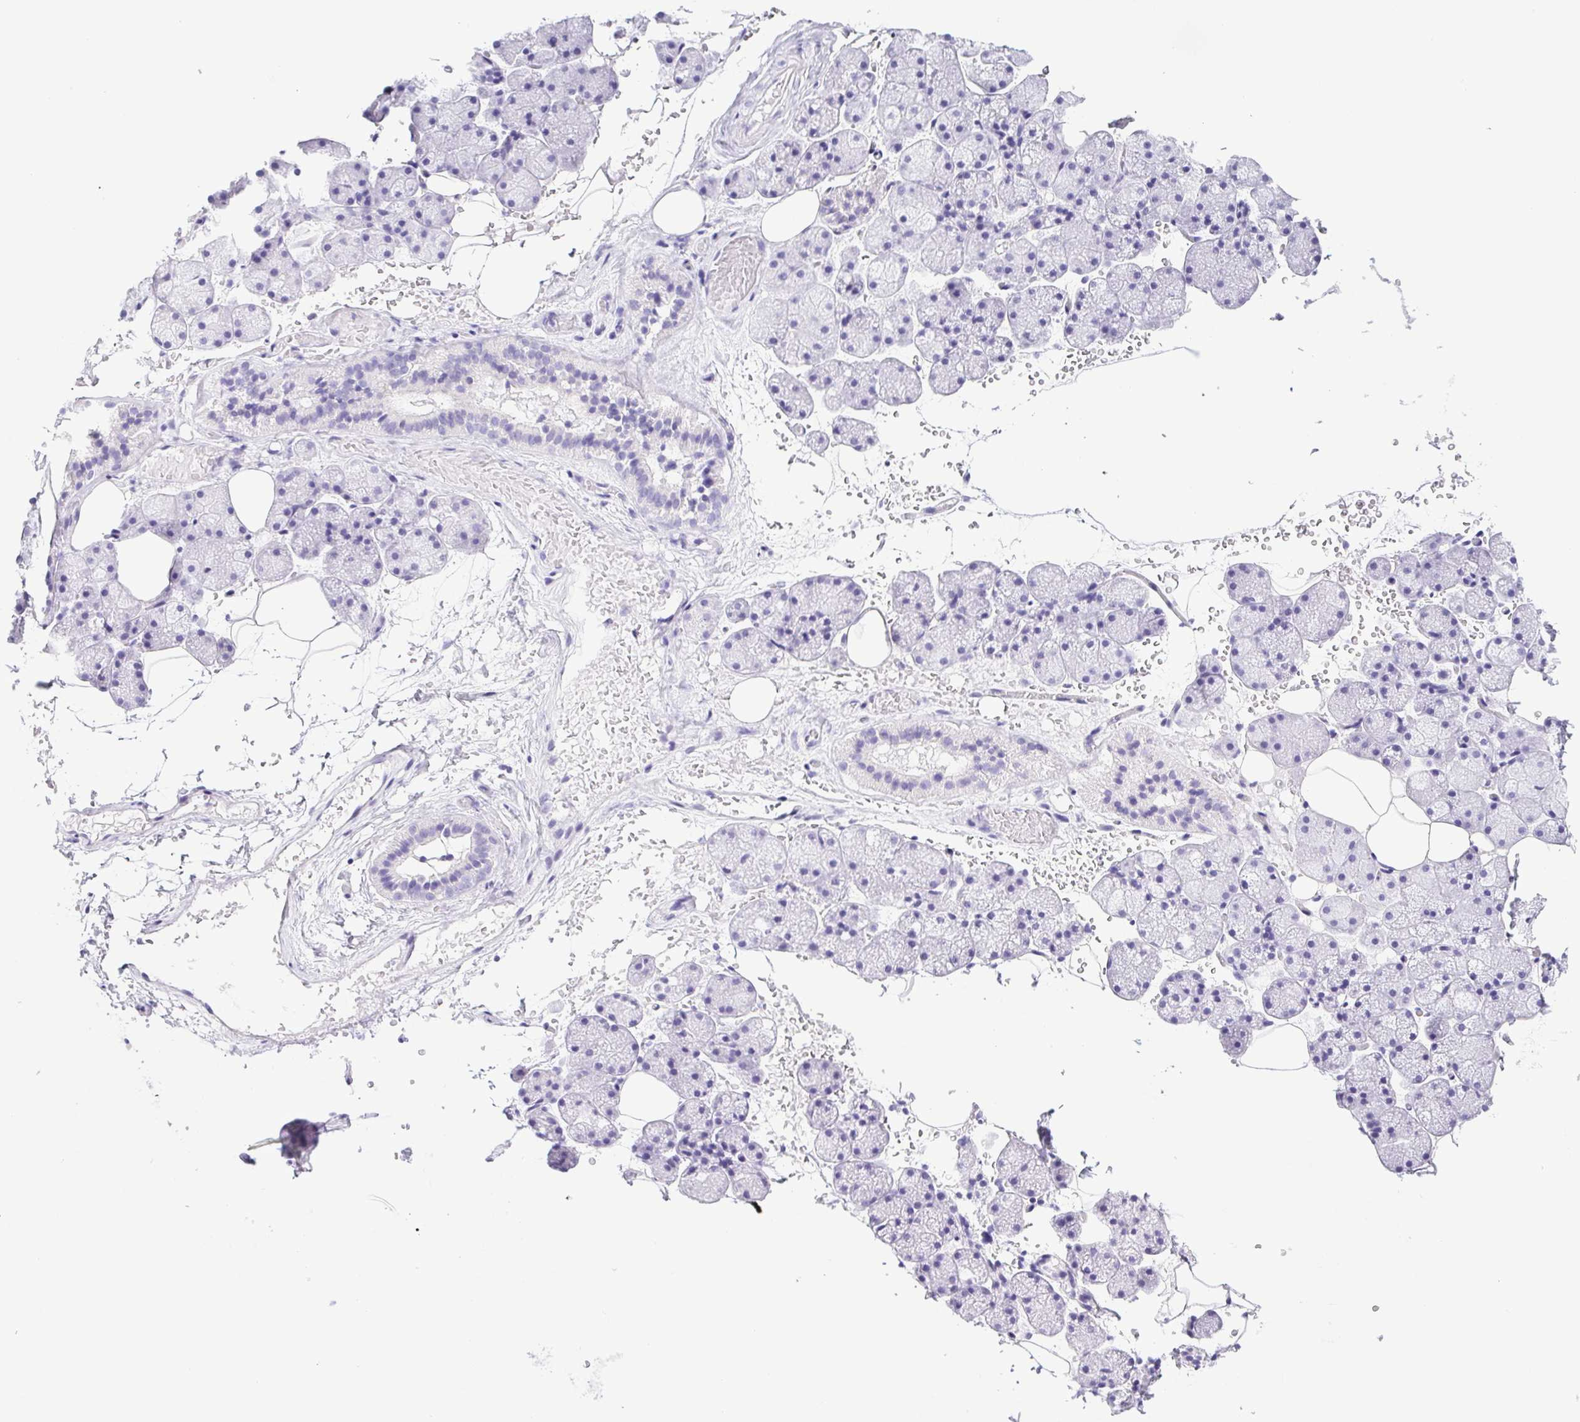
{"staining": {"intensity": "negative", "quantity": "none", "location": "none"}, "tissue": "salivary gland", "cell_type": "Glandular cells", "image_type": "normal", "snomed": [{"axis": "morphology", "description": "Normal tissue, NOS"}, {"axis": "topography", "description": "Salivary gland"}, {"axis": "topography", "description": "Peripheral nerve tissue"}], "caption": "This photomicrograph is of benign salivary gland stained with IHC to label a protein in brown with the nuclei are counter-stained blue. There is no expression in glandular cells.", "gene": "SYNPR", "patient": {"sex": "male", "age": 38}}